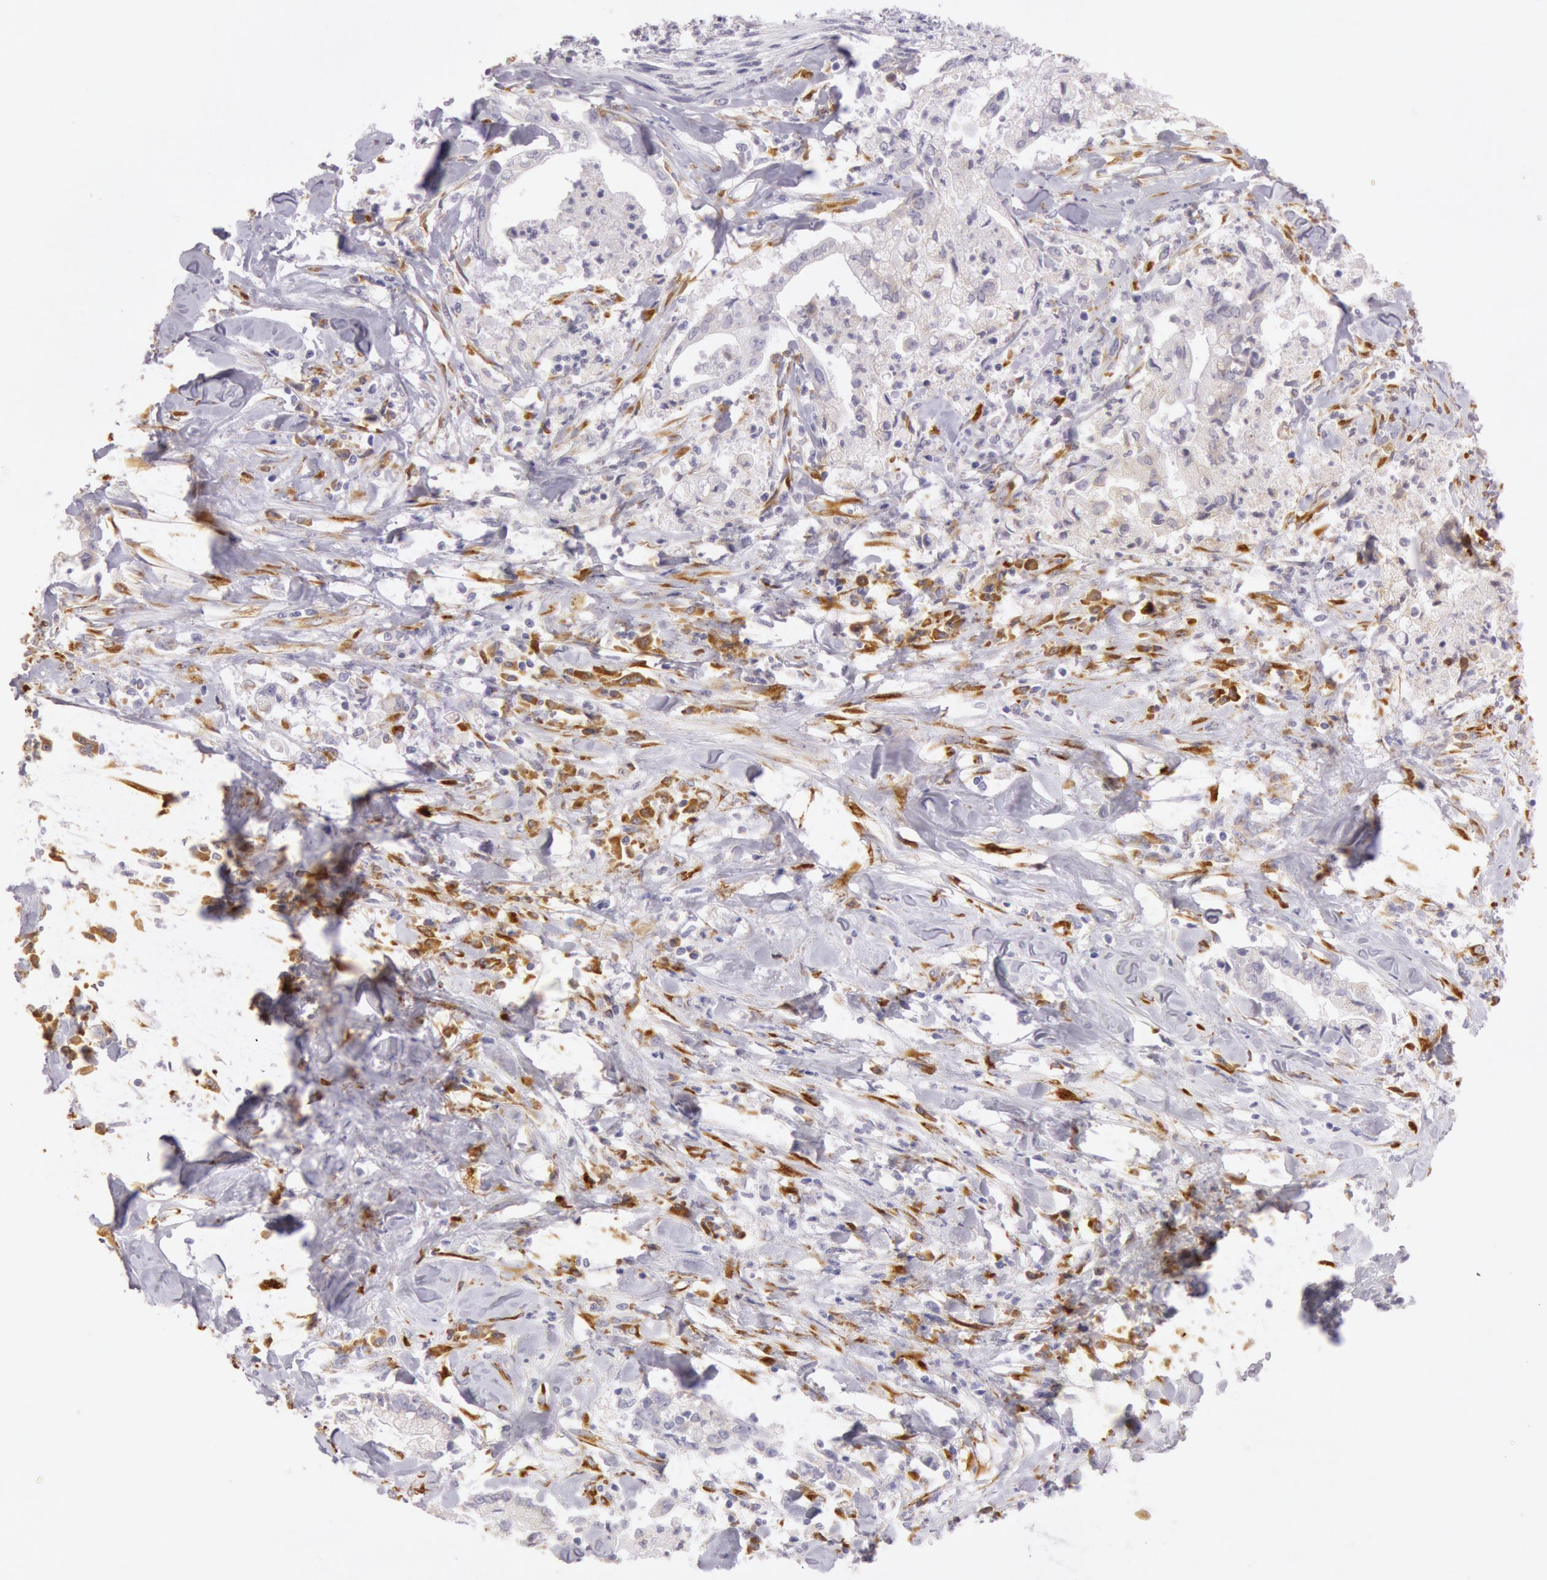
{"staining": {"intensity": "weak", "quantity": ">75%", "location": "cytoplasmic/membranous"}, "tissue": "liver cancer", "cell_type": "Tumor cells", "image_type": "cancer", "snomed": [{"axis": "morphology", "description": "Cholangiocarcinoma"}, {"axis": "topography", "description": "Liver"}], "caption": "Protein expression analysis of liver cancer shows weak cytoplasmic/membranous expression in about >75% of tumor cells. (Stains: DAB in brown, nuclei in blue, Microscopy: brightfield microscopy at high magnification).", "gene": "CIDEB", "patient": {"sex": "male", "age": 57}}